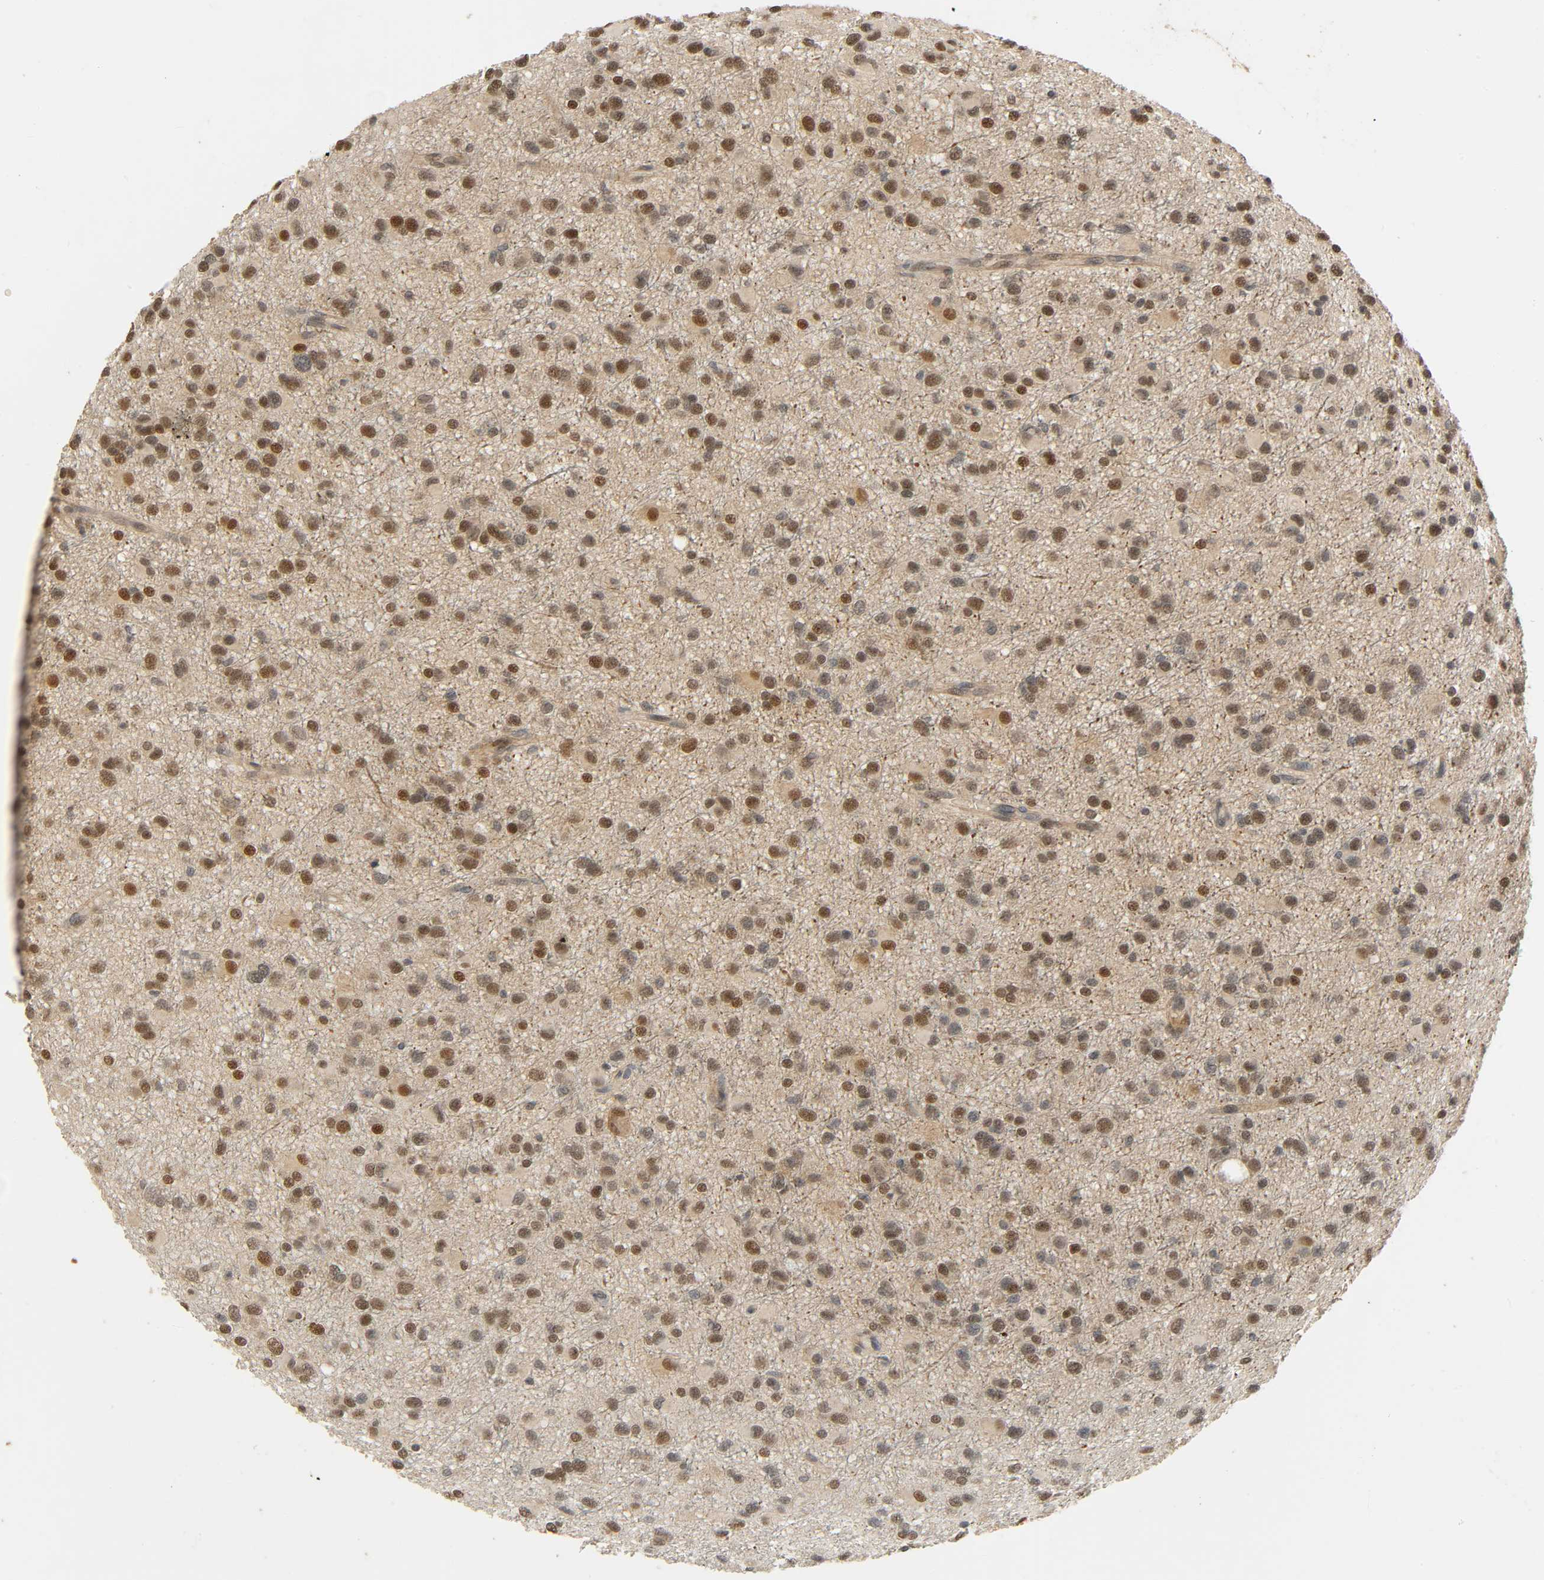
{"staining": {"intensity": "moderate", "quantity": ">75%", "location": "nuclear"}, "tissue": "glioma", "cell_type": "Tumor cells", "image_type": "cancer", "snomed": [{"axis": "morphology", "description": "Glioma, malignant, Low grade"}, {"axis": "topography", "description": "Brain"}], "caption": "High-power microscopy captured an immunohistochemistry photomicrograph of glioma, revealing moderate nuclear expression in approximately >75% of tumor cells. The staining is performed using DAB brown chromogen to label protein expression. The nuclei are counter-stained blue using hematoxylin.", "gene": "ZFPM2", "patient": {"sex": "male", "age": 42}}